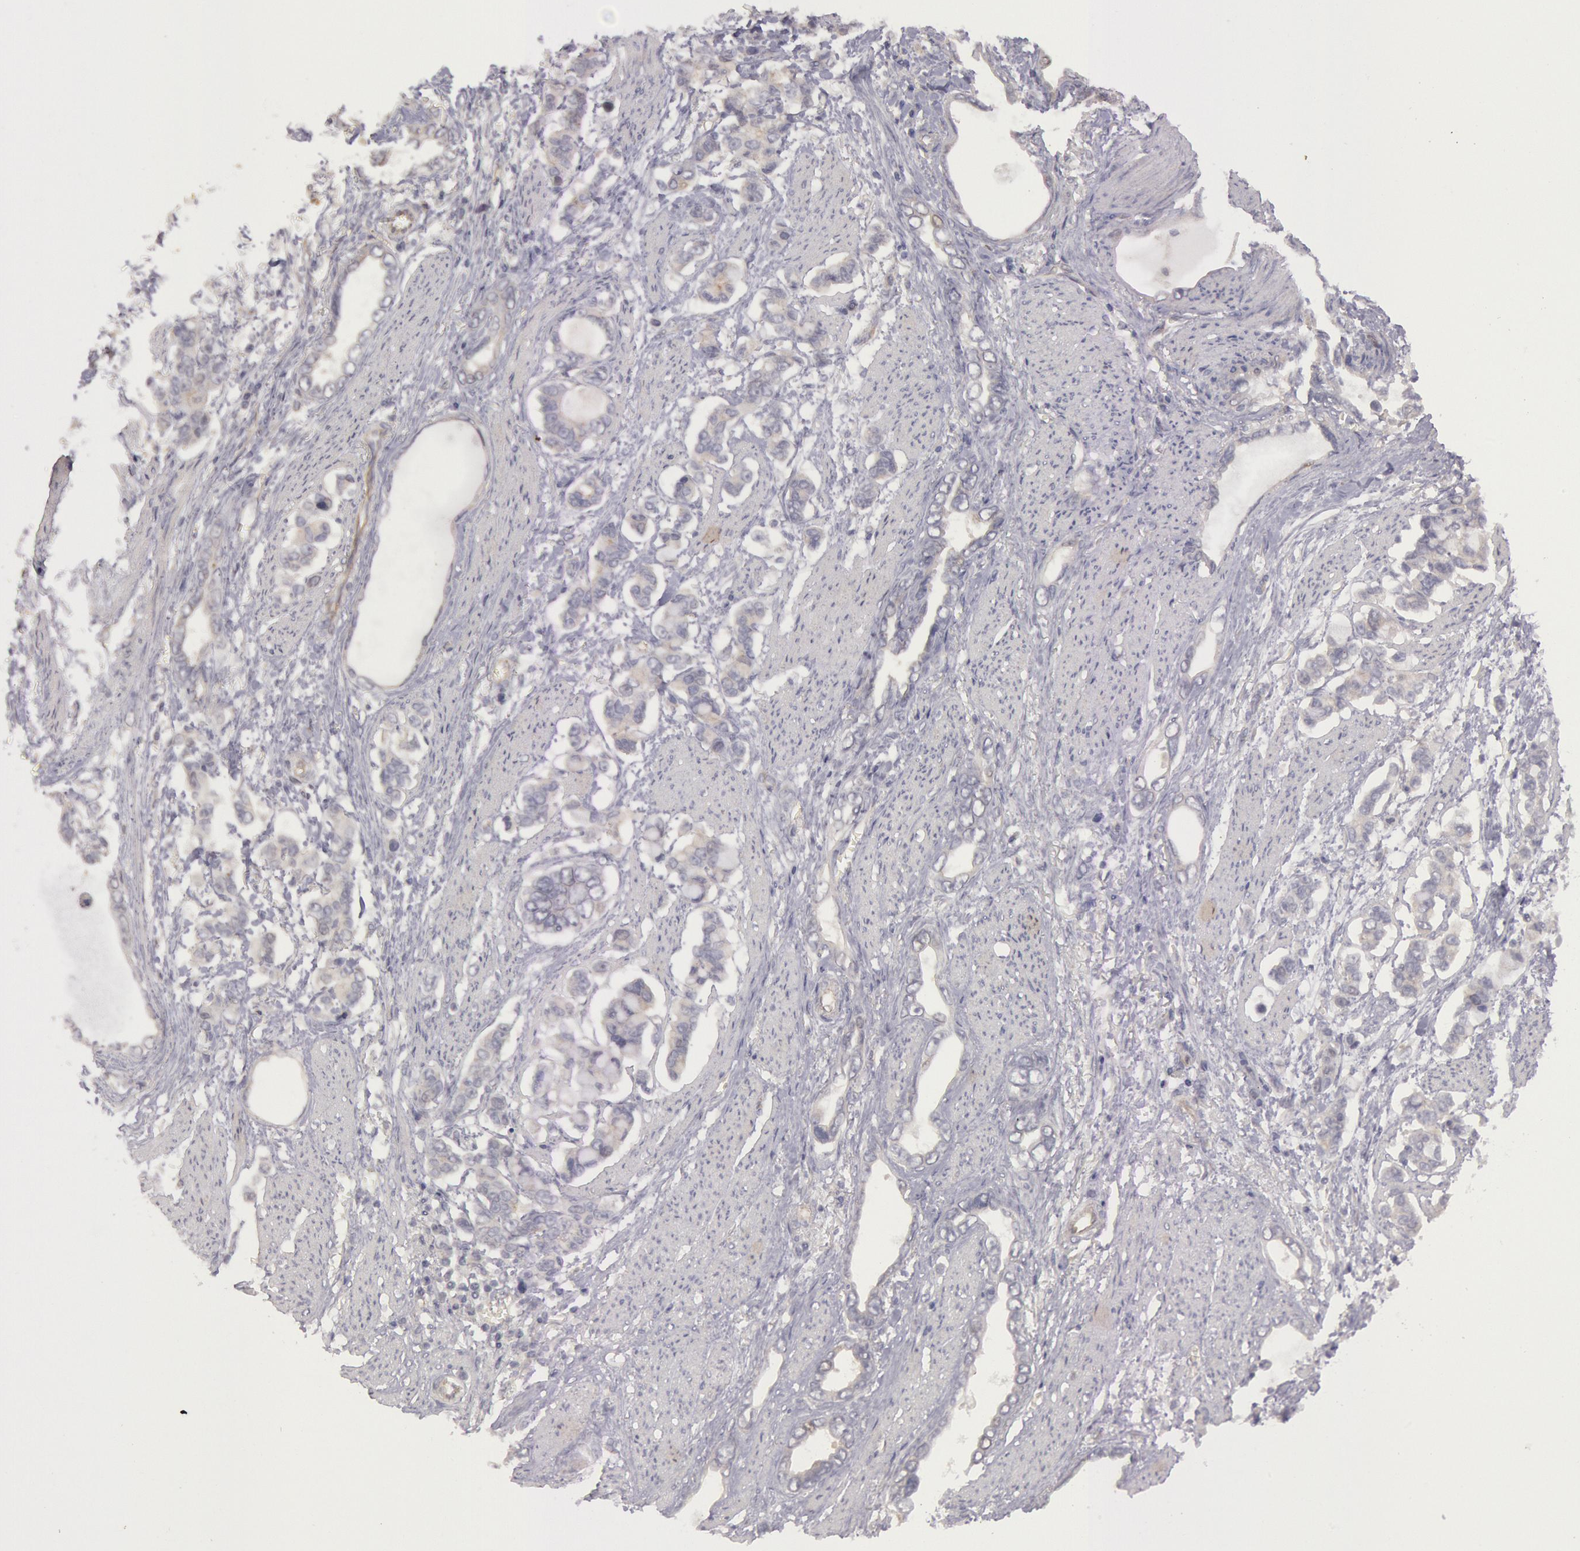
{"staining": {"intensity": "negative", "quantity": "none", "location": "none"}, "tissue": "stomach cancer", "cell_type": "Tumor cells", "image_type": "cancer", "snomed": [{"axis": "morphology", "description": "Adenocarcinoma, NOS"}, {"axis": "topography", "description": "Stomach"}], "caption": "IHC histopathology image of neoplastic tissue: stomach cancer stained with DAB (3,3'-diaminobenzidine) displays no significant protein positivity in tumor cells.", "gene": "AMOTL1", "patient": {"sex": "male", "age": 78}}